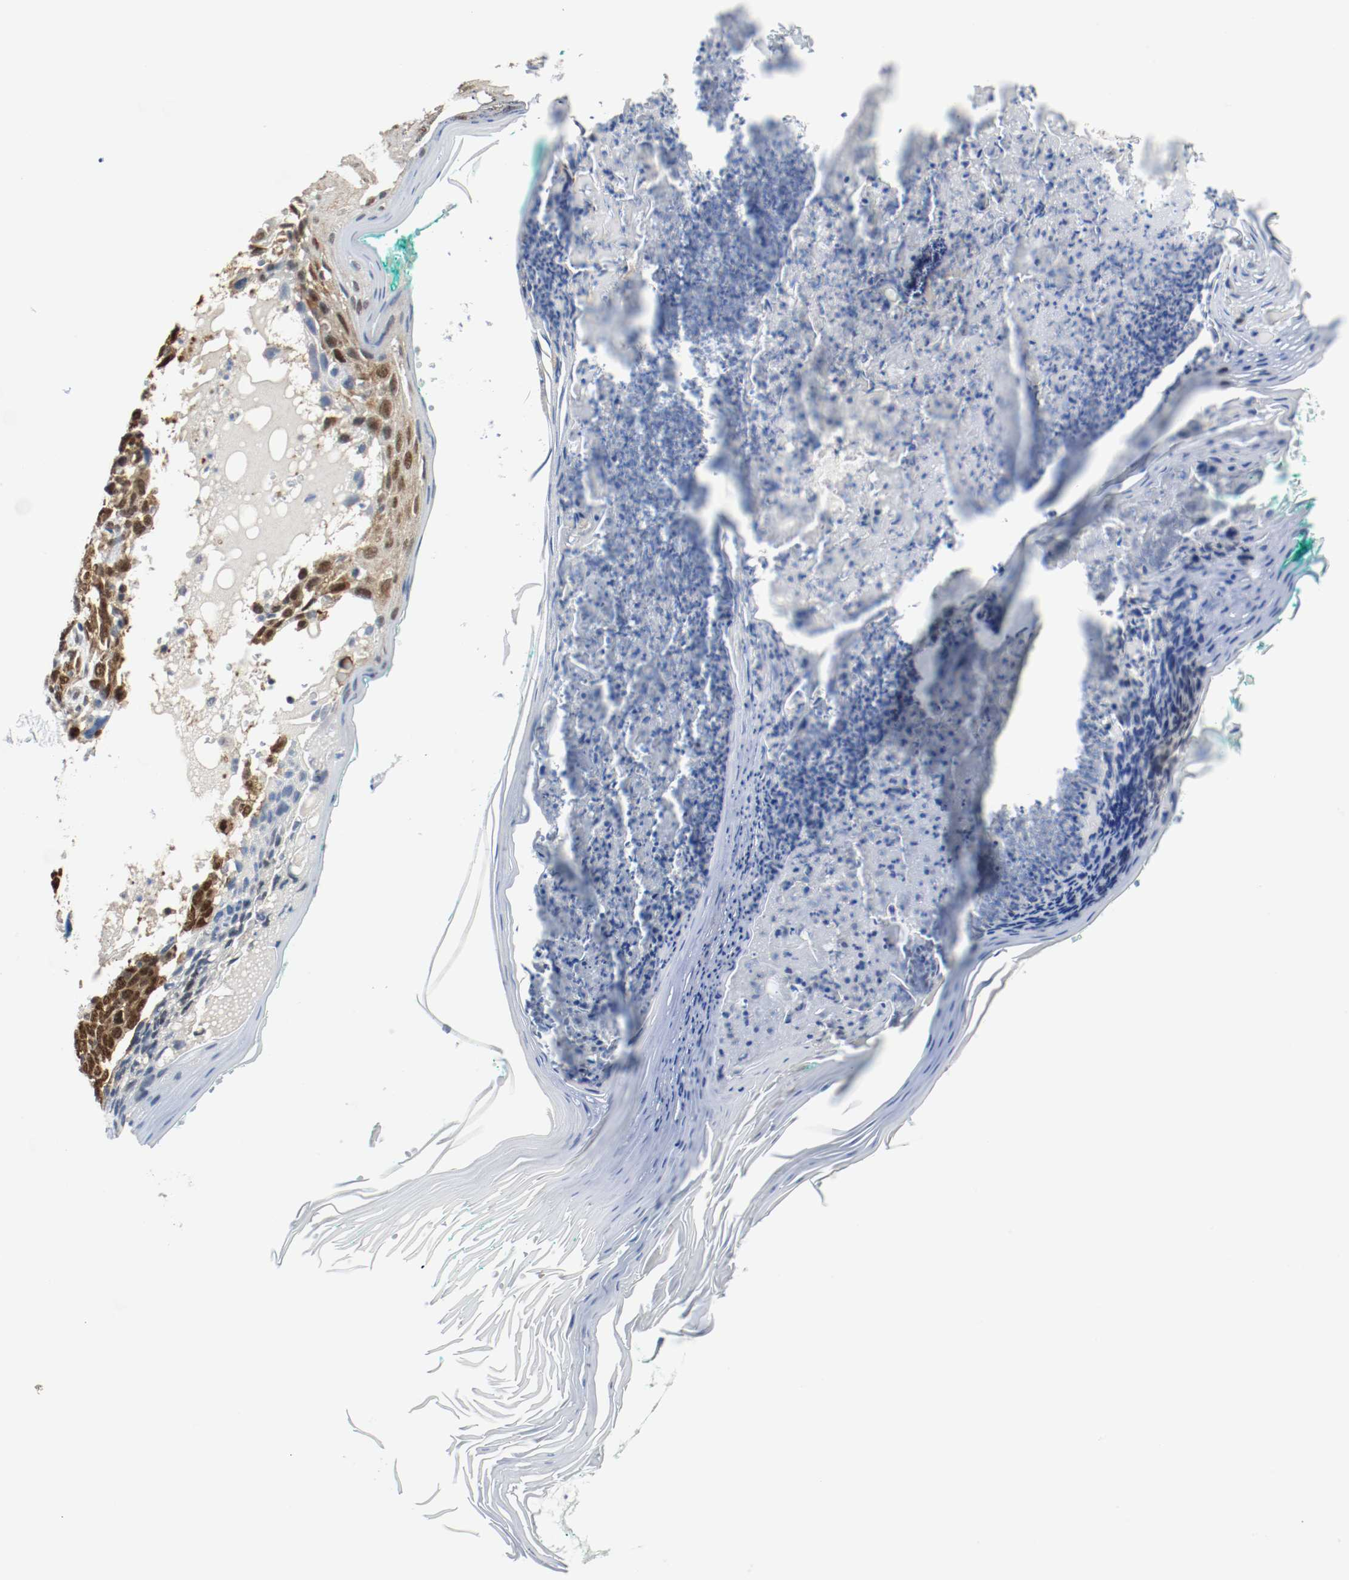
{"staining": {"intensity": "strong", "quantity": ">75%", "location": "cytoplasmic/membranous,nuclear"}, "tissue": "skin cancer", "cell_type": "Tumor cells", "image_type": "cancer", "snomed": [{"axis": "morphology", "description": "Normal tissue, NOS"}, {"axis": "morphology", "description": "Basal cell carcinoma"}, {"axis": "topography", "description": "Skin"}], "caption": "Immunohistochemistry (IHC) photomicrograph of neoplastic tissue: human skin cancer stained using immunohistochemistry (IHC) displays high levels of strong protein expression localized specifically in the cytoplasmic/membranous and nuclear of tumor cells, appearing as a cytoplasmic/membranous and nuclear brown color.", "gene": "PPME1", "patient": {"sex": "male", "age": 77}}